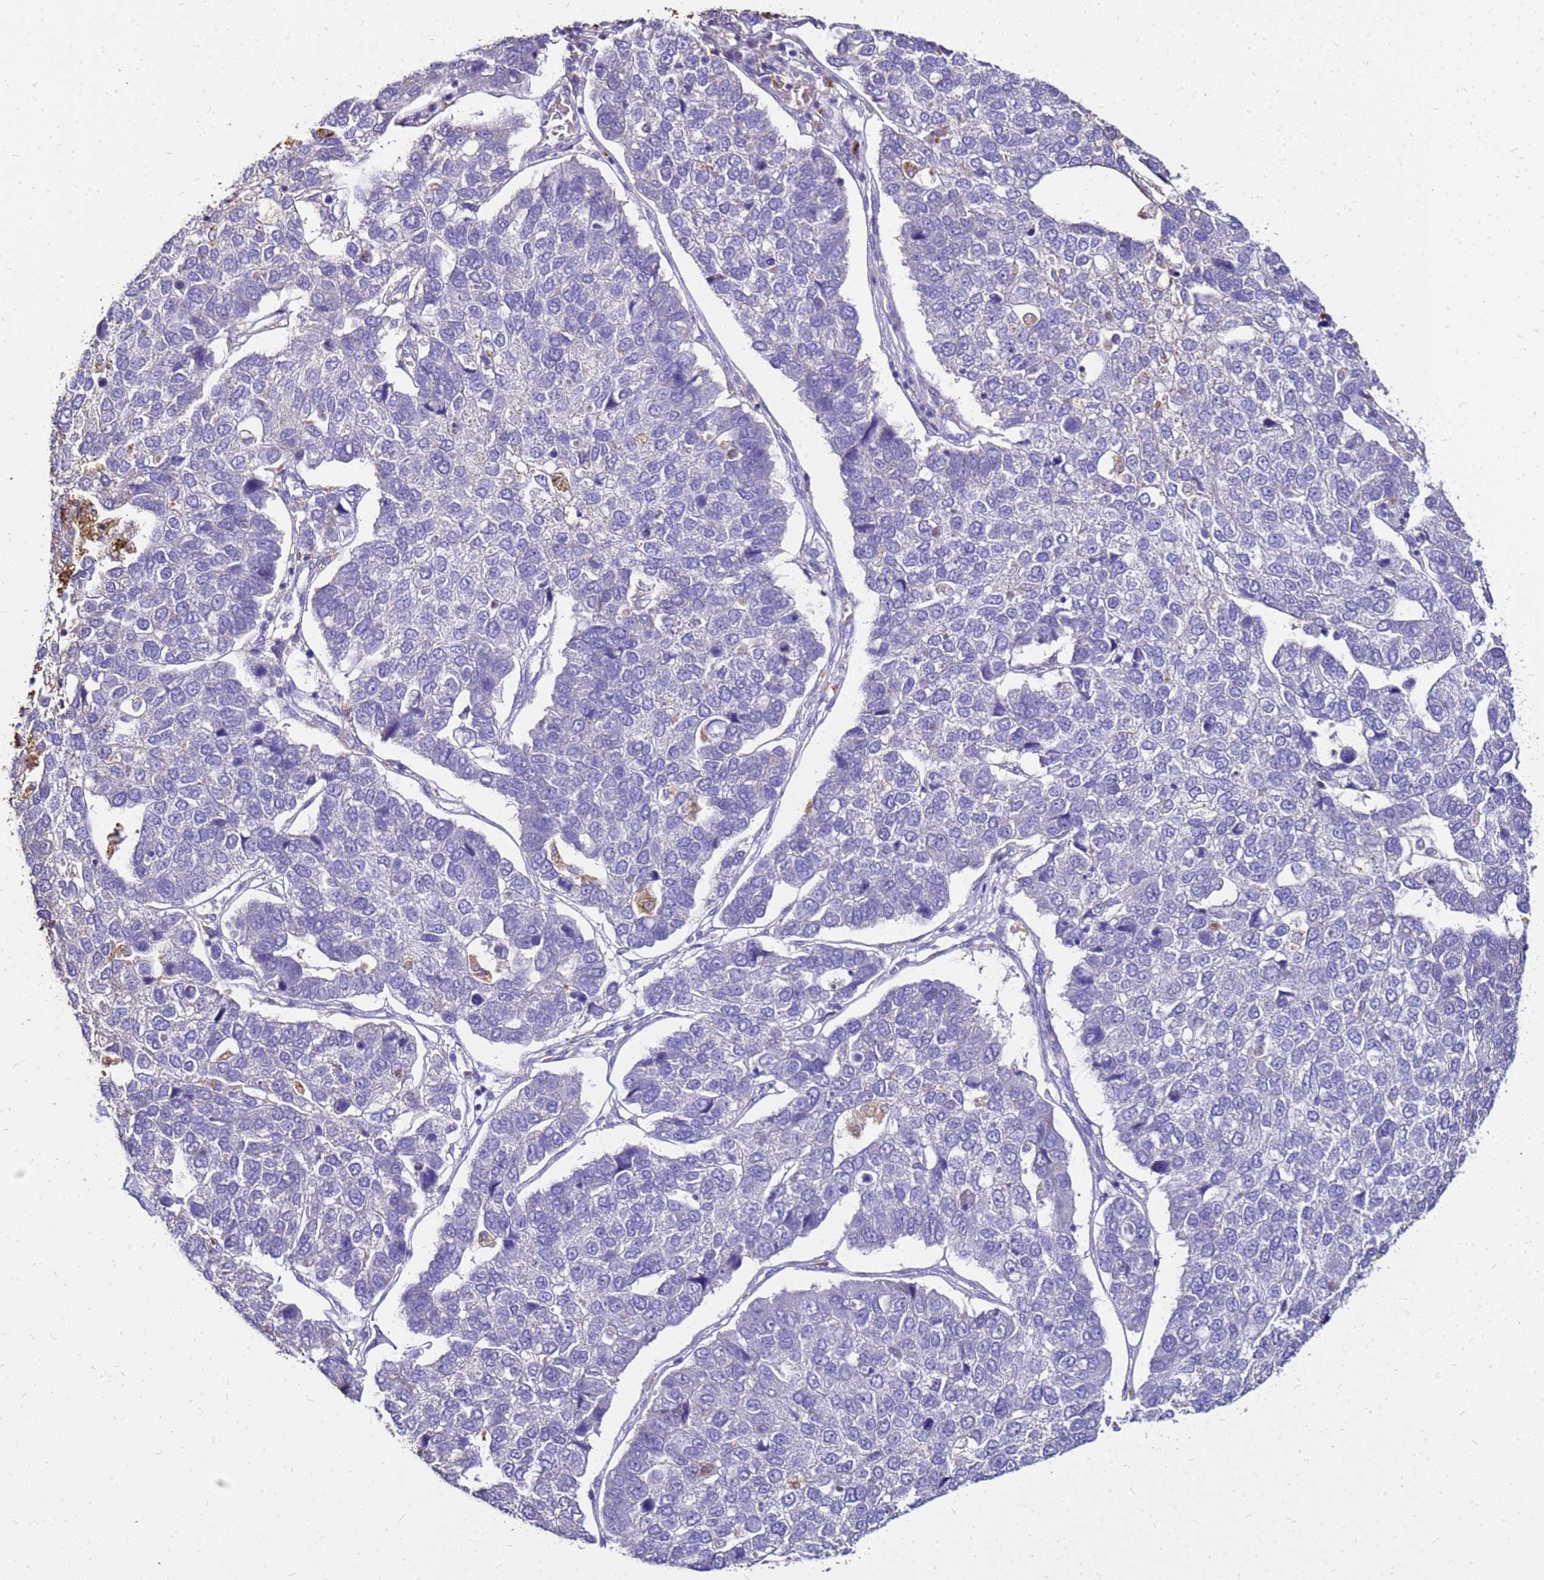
{"staining": {"intensity": "negative", "quantity": "none", "location": "none"}, "tissue": "pancreatic cancer", "cell_type": "Tumor cells", "image_type": "cancer", "snomed": [{"axis": "morphology", "description": "Adenocarcinoma, NOS"}, {"axis": "topography", "description": "Pancreas"}], "caption": "Tumor cells are negative for brown protein staining in pancreatic adenocarcinoma.", "gene": "S100A2", "patient": {"sex": "female", "age": 61}}